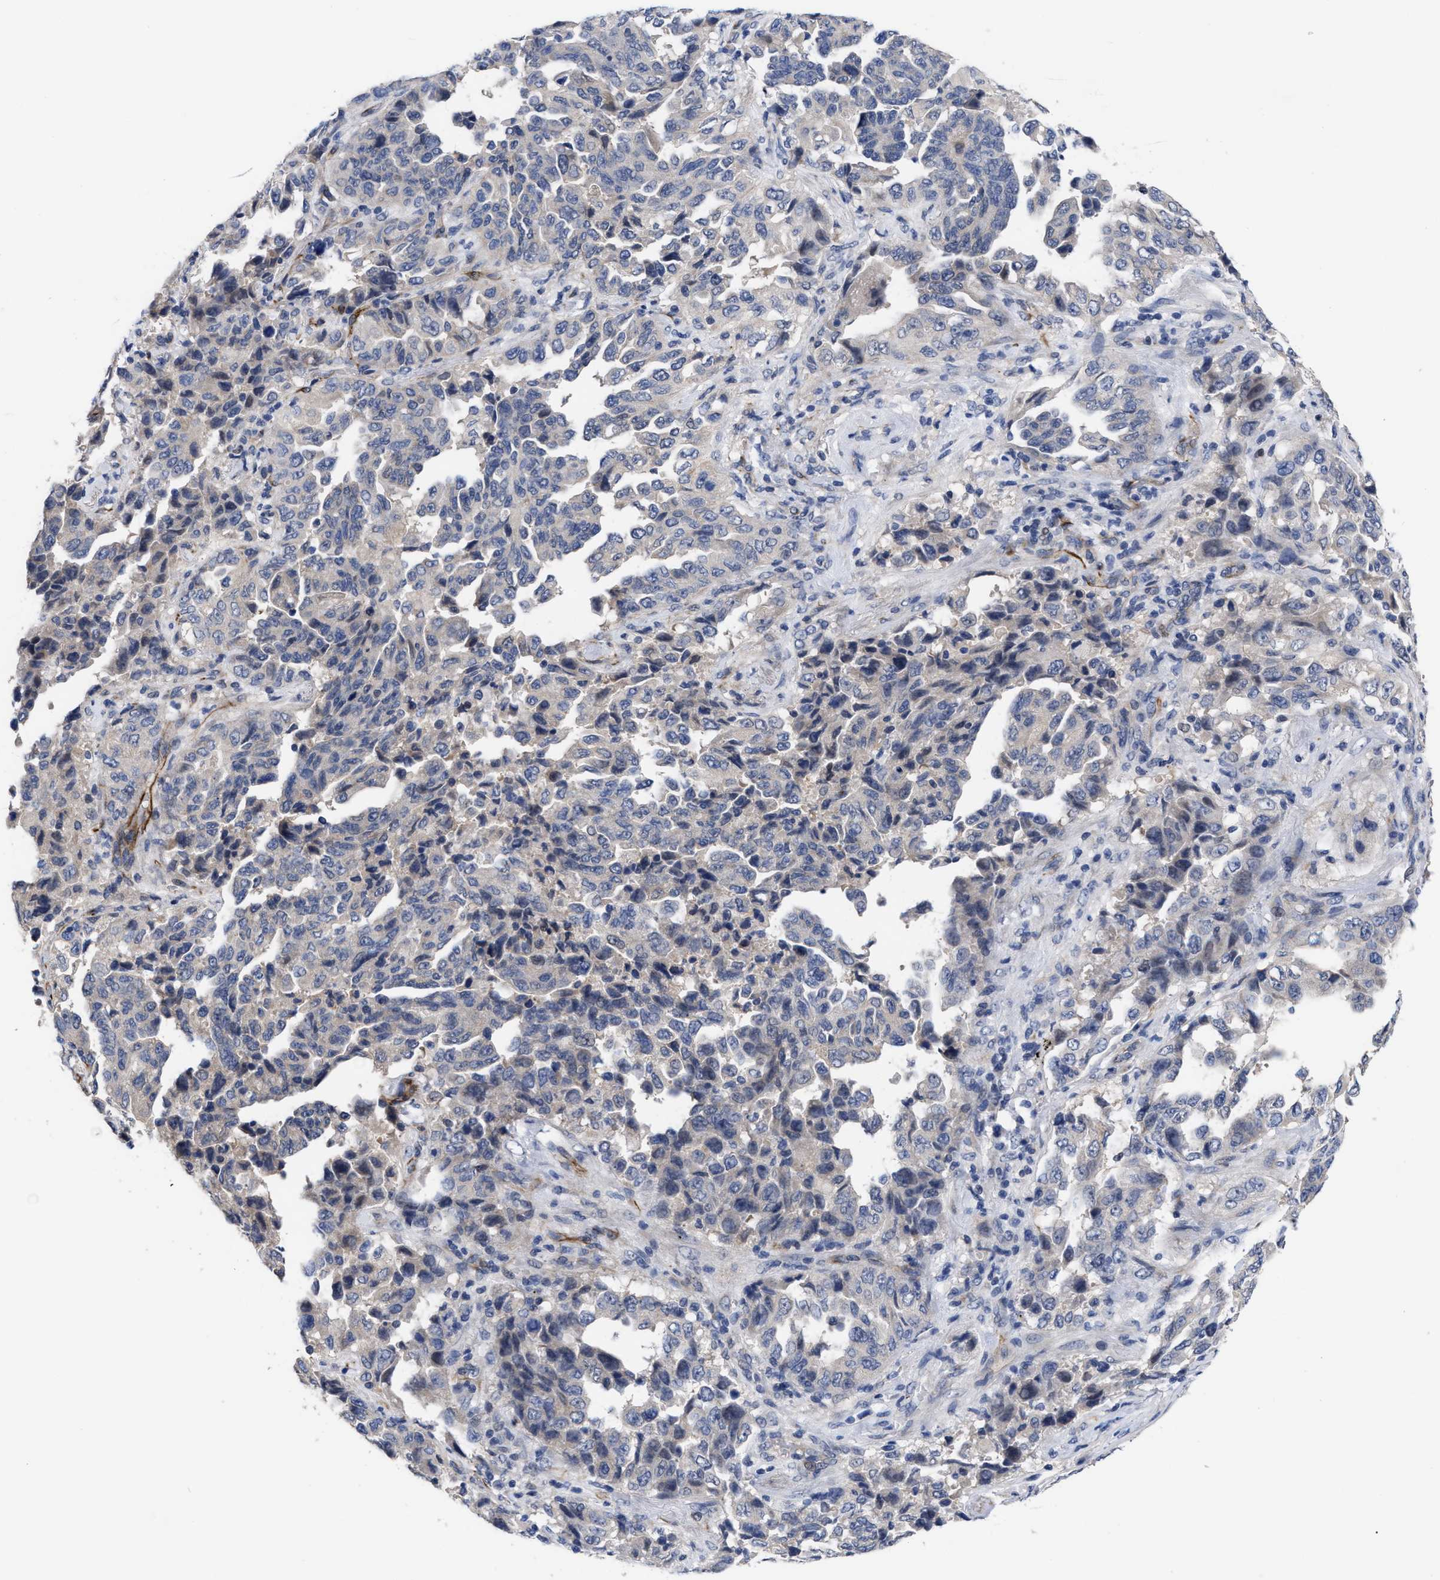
{"staining": {"intensity": "negative", "quantity": "none", "location": "none"}, "tissue": "lung cancer", "cell_type": "Tumor cells", "image_type": "cancer", "snomed": [{"axis": "morphology", "description": "Adenocarcinoma, NOS"}, {"axis": "topography", "description": "Lung"}], "caption": "Tumor cells are negative for brown protein staining in lung adenocarcinoma.", "gene": "CCN5", "patient": {"sex": "female", "age": 51}}